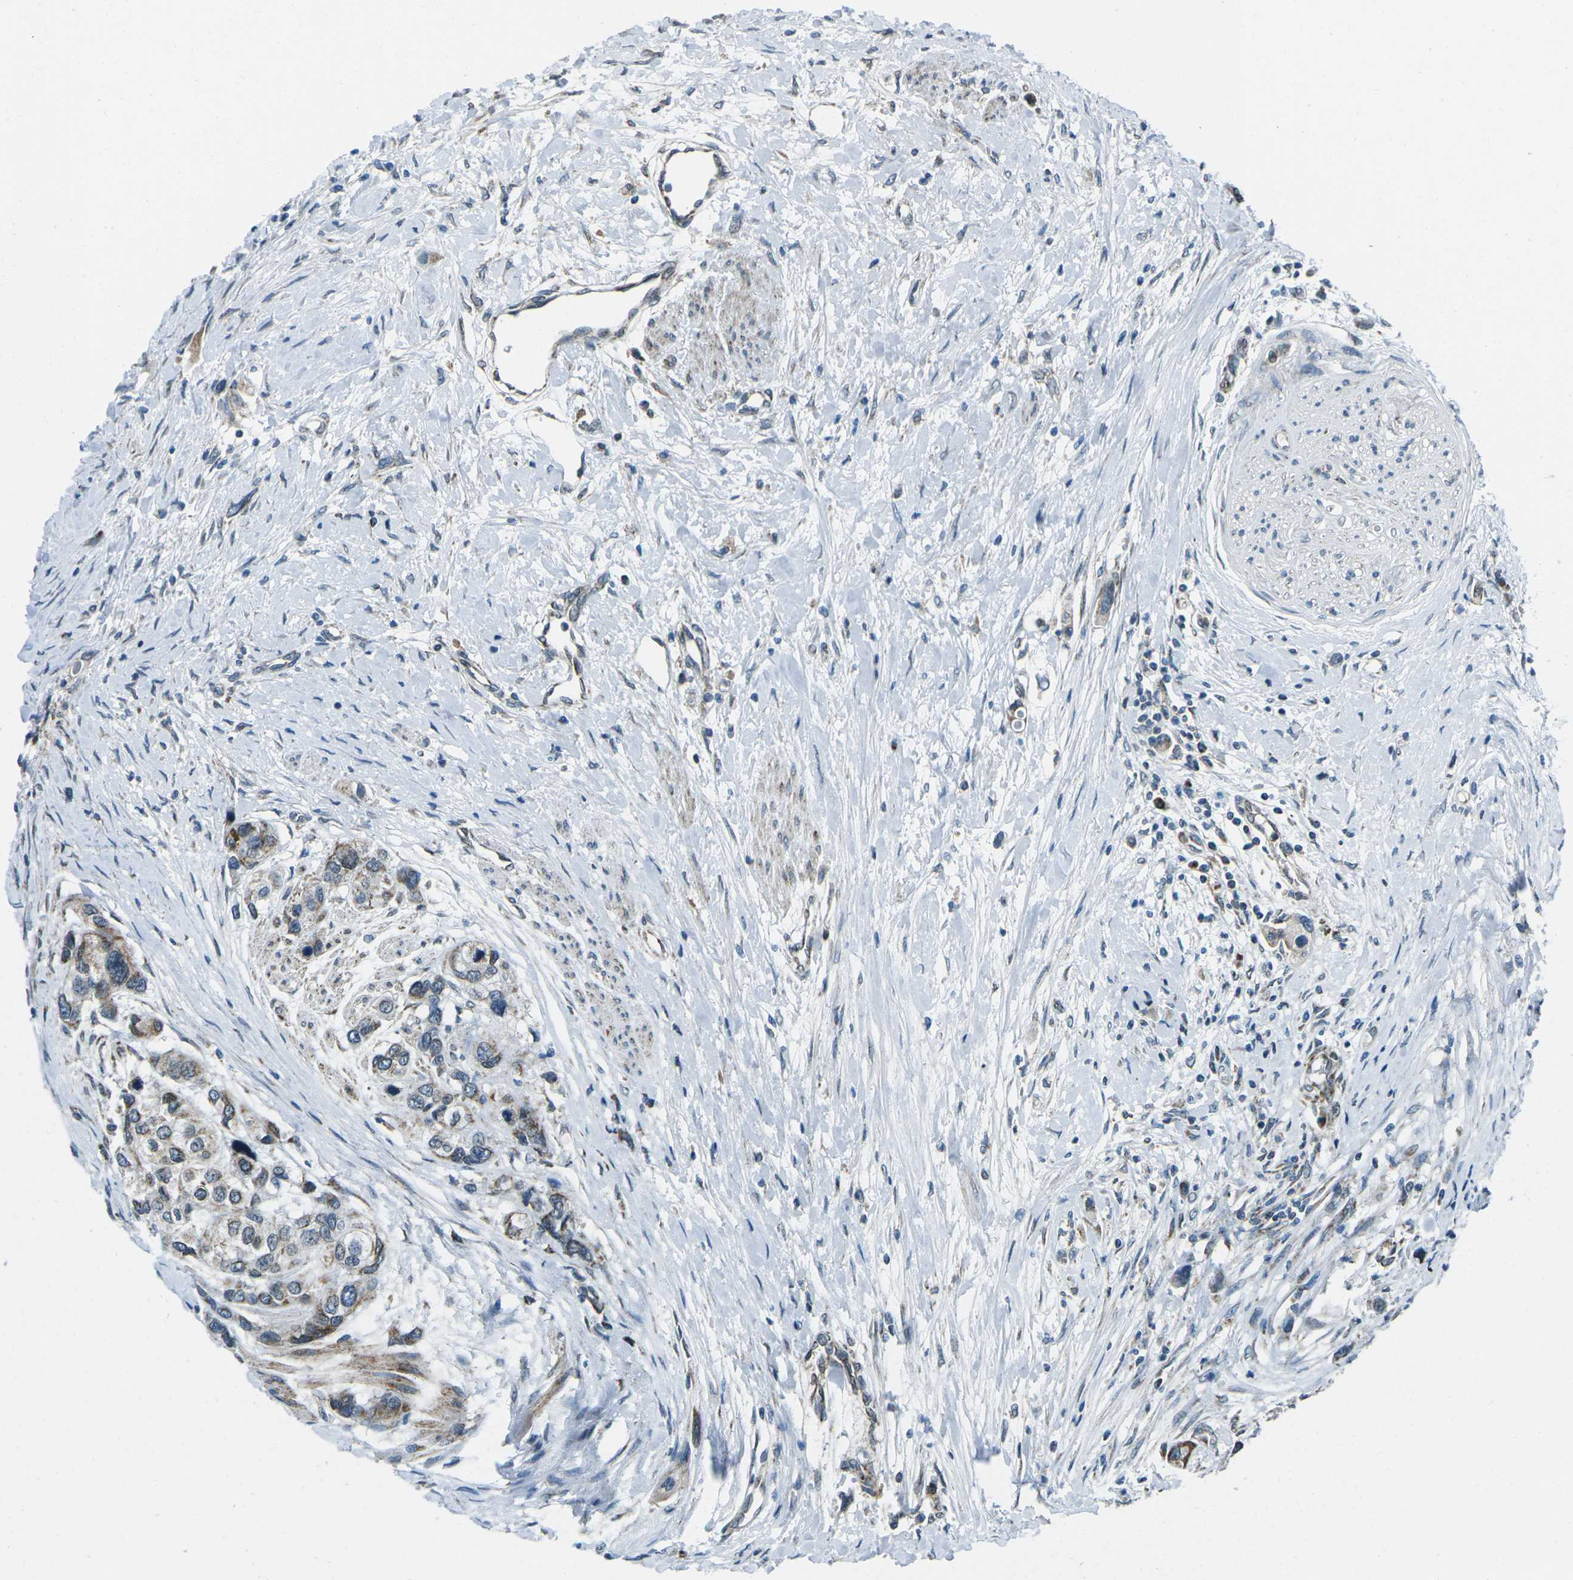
{"staining": {"intensity": "moderate", "quantity": "<25%", "location": "cytoplasmic/membranous"}, "tissue": "urothelial cancer", "cell_type": "Tumor cells", "image_type": "cancer", "snomed": [{"axis": "morphology", "description": "Urothelial carcinoma, High grade"}, {"axis": "topography", "description": "Urinary bladder"}], "caption": "There is low levels of moderate cytoplasmic/membranous staining in tumor cells of urothelial cancer, as demonstrated by immunohistochemical staining (brown color).", "gene": "RFESD", "patient": {"sex": "female", "age": 56}}